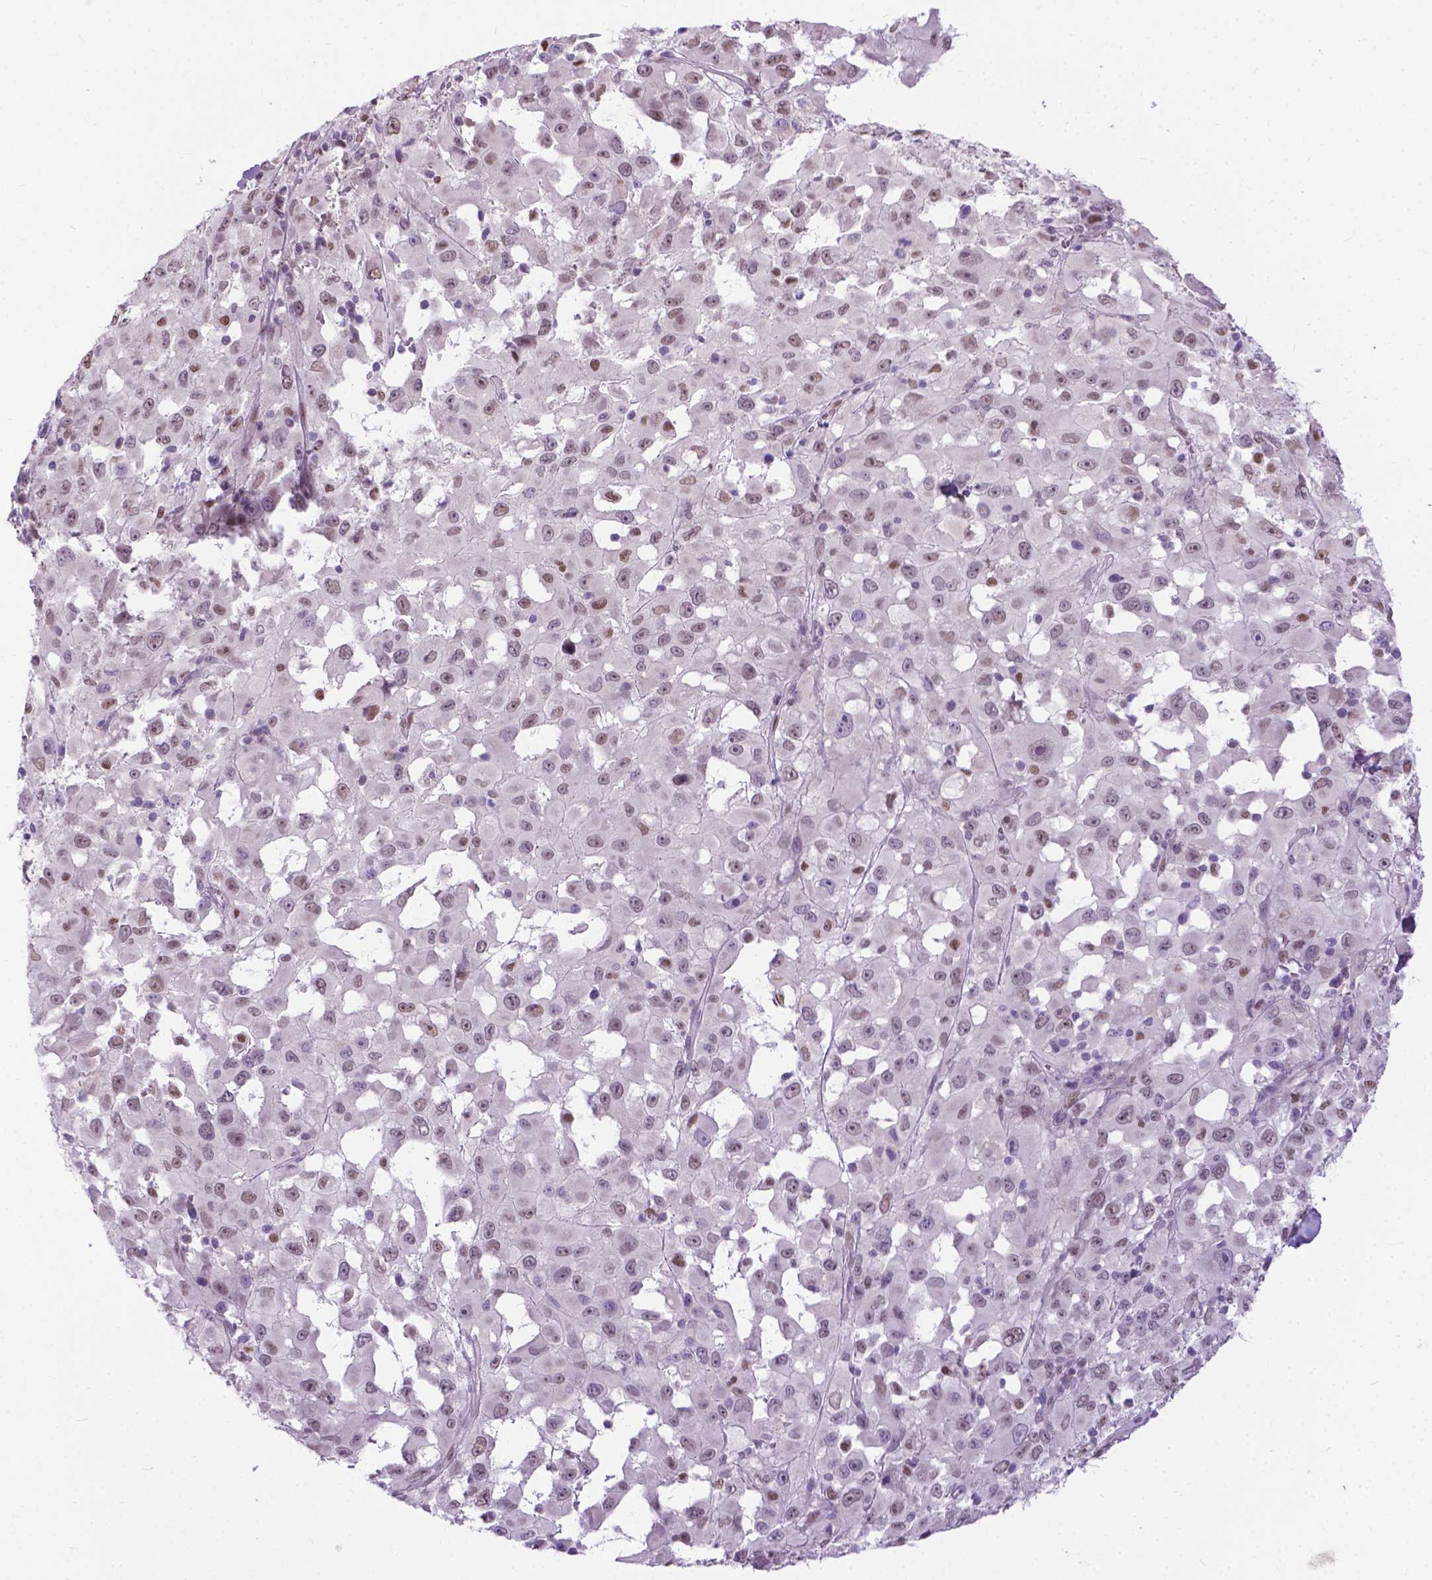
{"staining": {"intensity": "moderate", "quantity": "<25%", "location": "nuclear"}, "tissue": "melanoma", "cell_type": "Tumor cells", "image_type": "cancer", "snomed": [{"axis": "morphology", "description": "Malignant melanoma, Metastatic site"}, {"axis": "topography", "description": "Lymph node"}], "caption": "Malignant melanoma (metastatic site) stained with DAB (3,3'-diaminobenzidine) immunohistochemistry (IHC) exhibits low levels of moderate nuclear staining in about <25% of tumor cells. Nuclei are stained in blue.", "gene": "APCDD1L", "patient": {"sex": "male", "age": 50}}